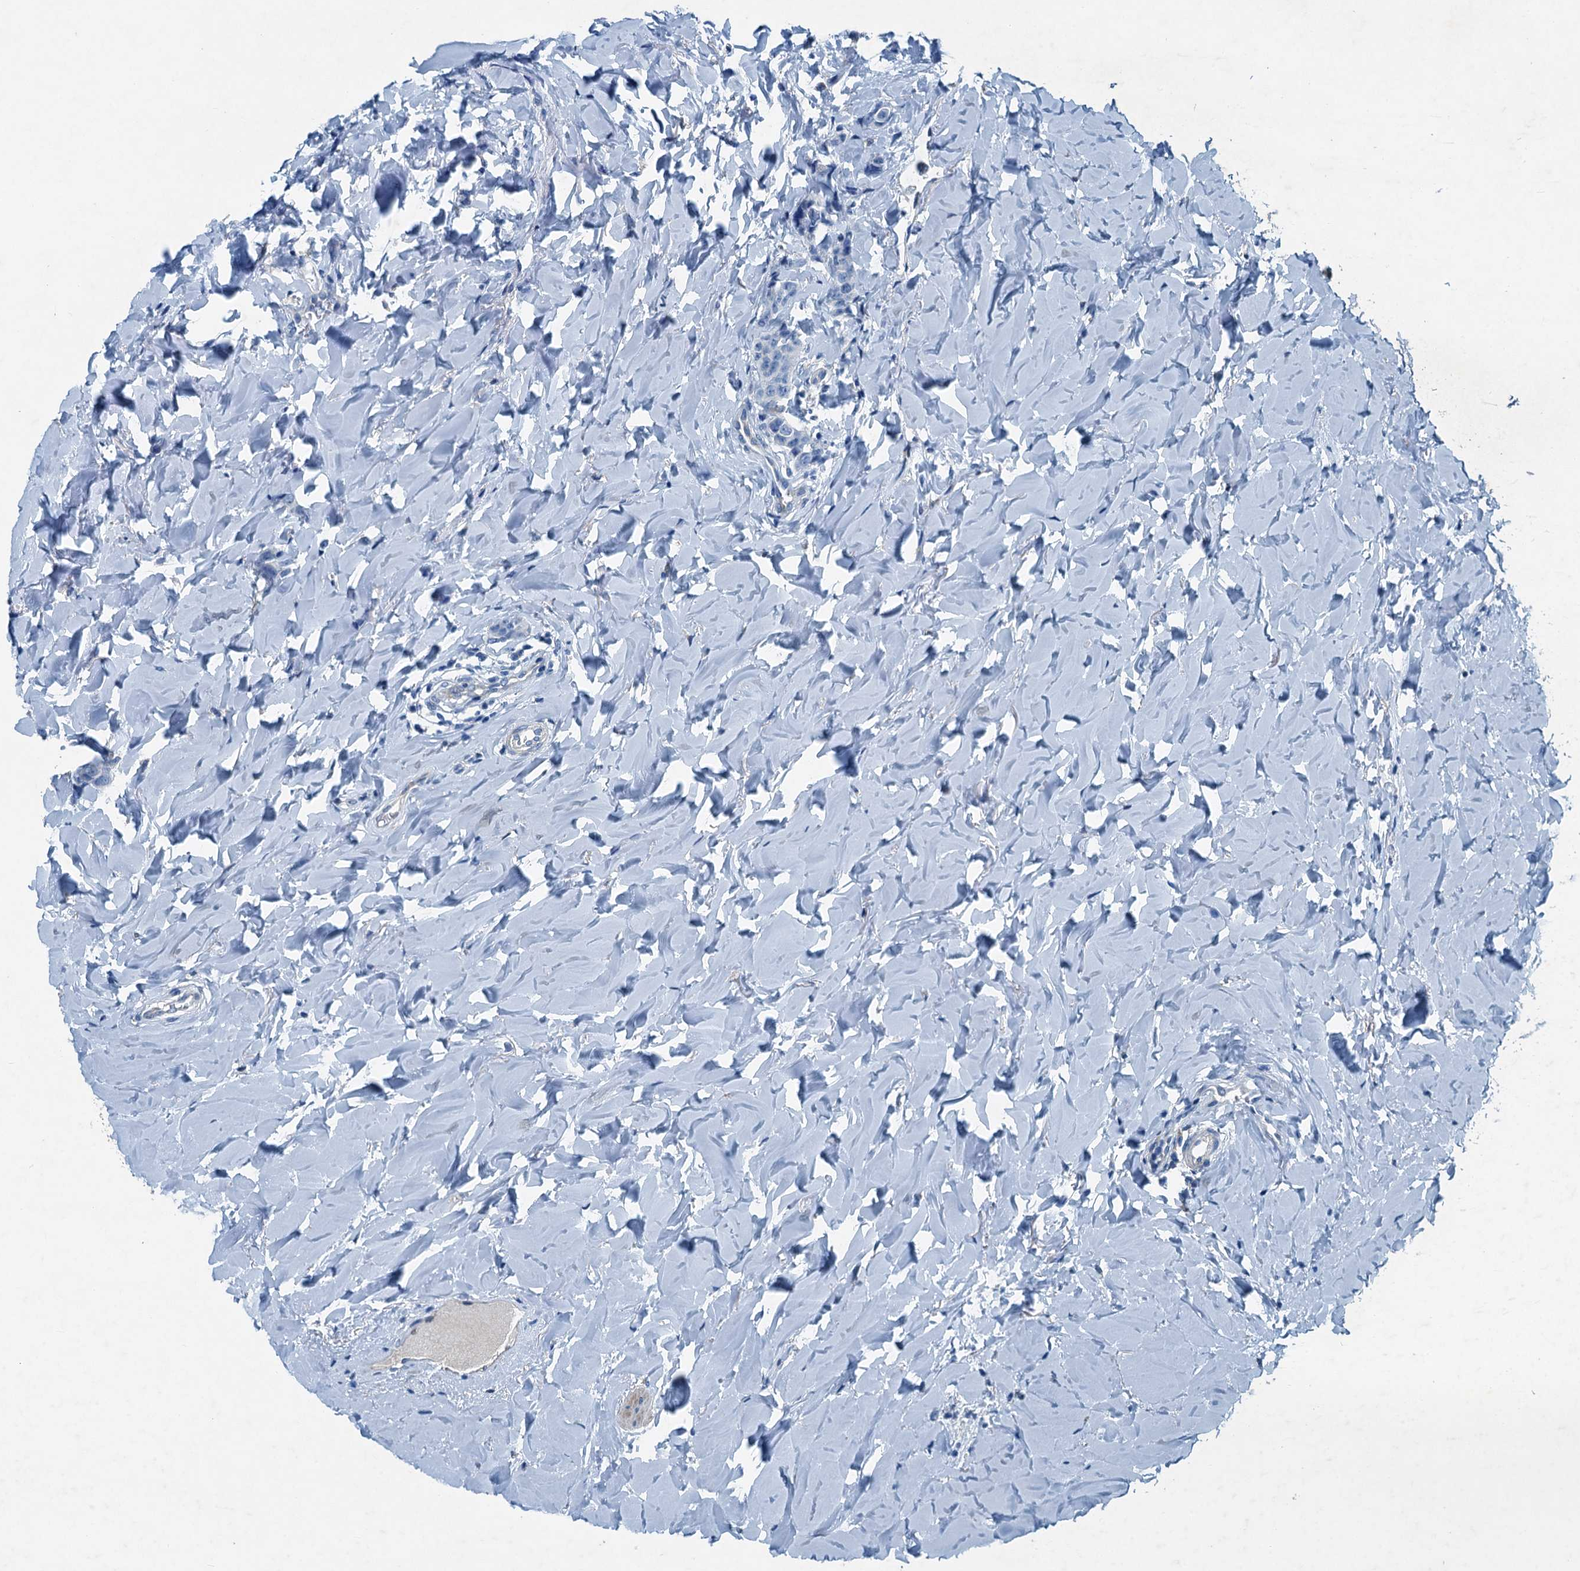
{"staining": {"intensity": "negative", "quantity": "none", "location": "none"}, "tissue": "breast cancer", "cell_type": "Tumor cells", "image_type": "cancer", "snomed": [{"axis": "morphology", "description": "Duct carcinoma"}, {"axis": "topography", "description": "Breast"}], "caption": "Human breast cancer stained for a protein using immunohistochemistry (IHC) shows no positivity in tumor cells.", "gene": "RAB3IL1", "patient": {"sex": "female", "age": 40}}